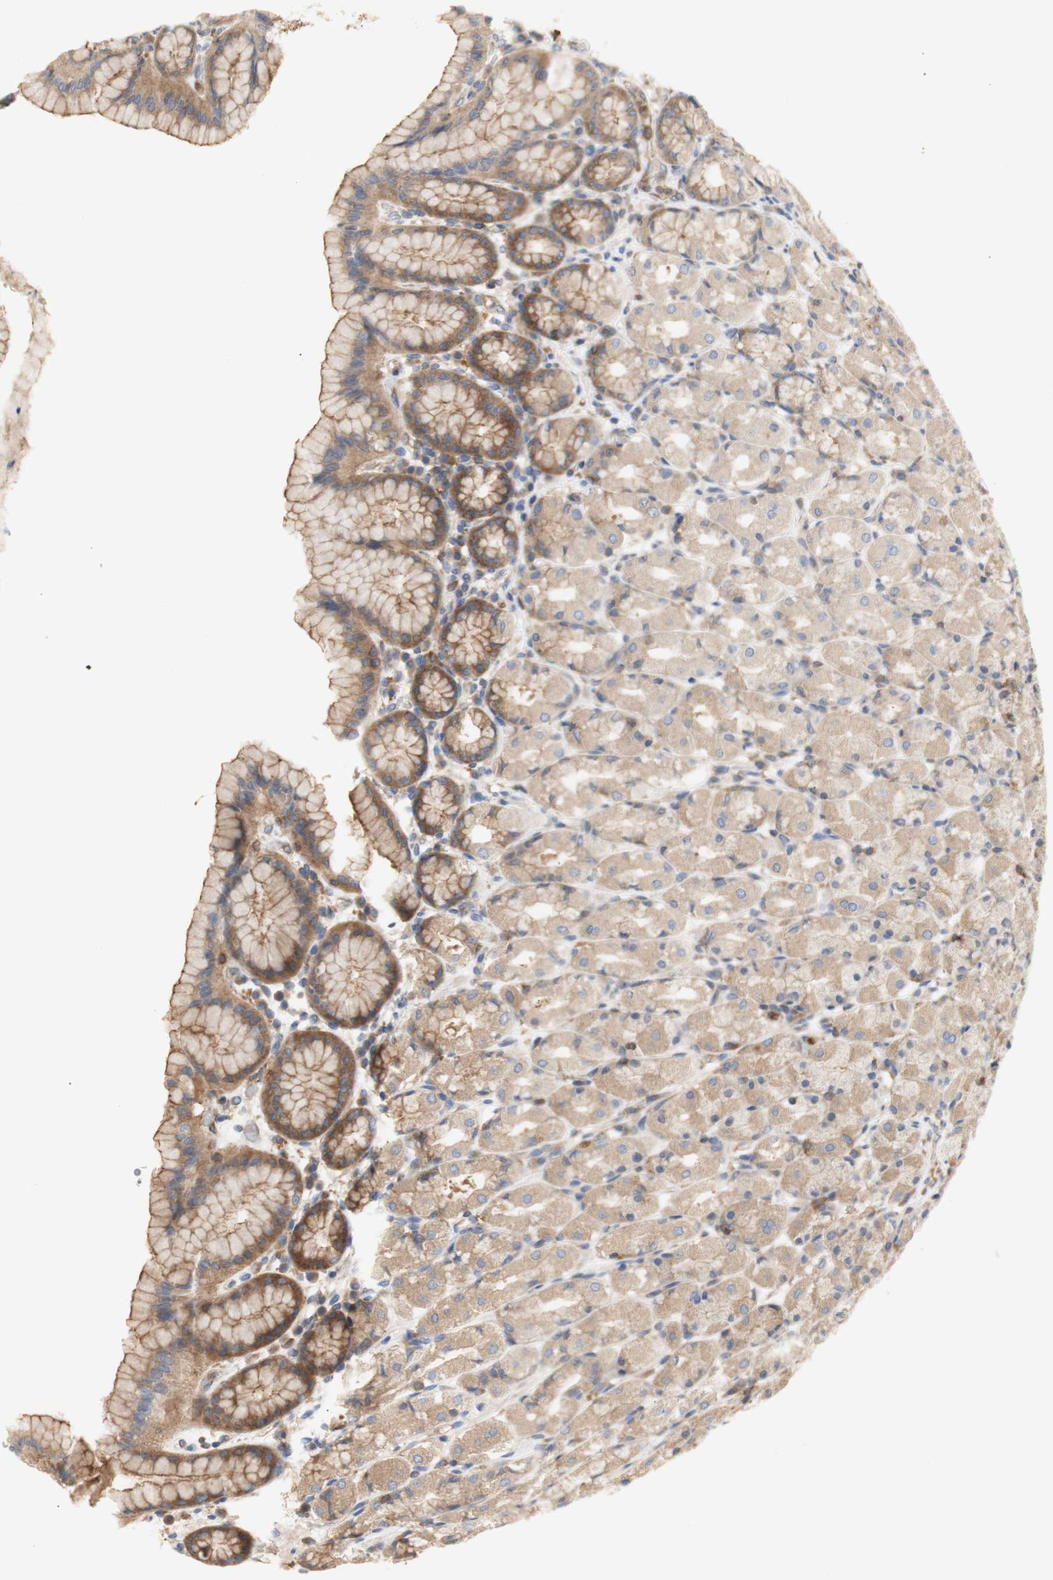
{"staining": {"intensity": "moderate", "quantity": "25%-75%", "location": "cytoplasmic/membranous"}, "tissue": "stomach", "cell_type": "Glandular cells", "image_type": "normal", "snomed": [{"axis": "morphology", "description": "Normal tissue, NOS"}, {"axis": "topography", "description": "Stomach, upper"}], "caption": "Immunohistochemistry (IHC) staining of normal stomach, which displays medium levels of moderate cytoplasmic/membranous positivity in about 25%-75% of glandular cells indicating moderate cytoplasmic/membranous protein staining. The staining was performed using DAB (brown) for protein detection and nuclei were counterstained in hematoxylin (blue).", "gene": "IKBKG", "patient": {"sex": "male", "age": 68}}